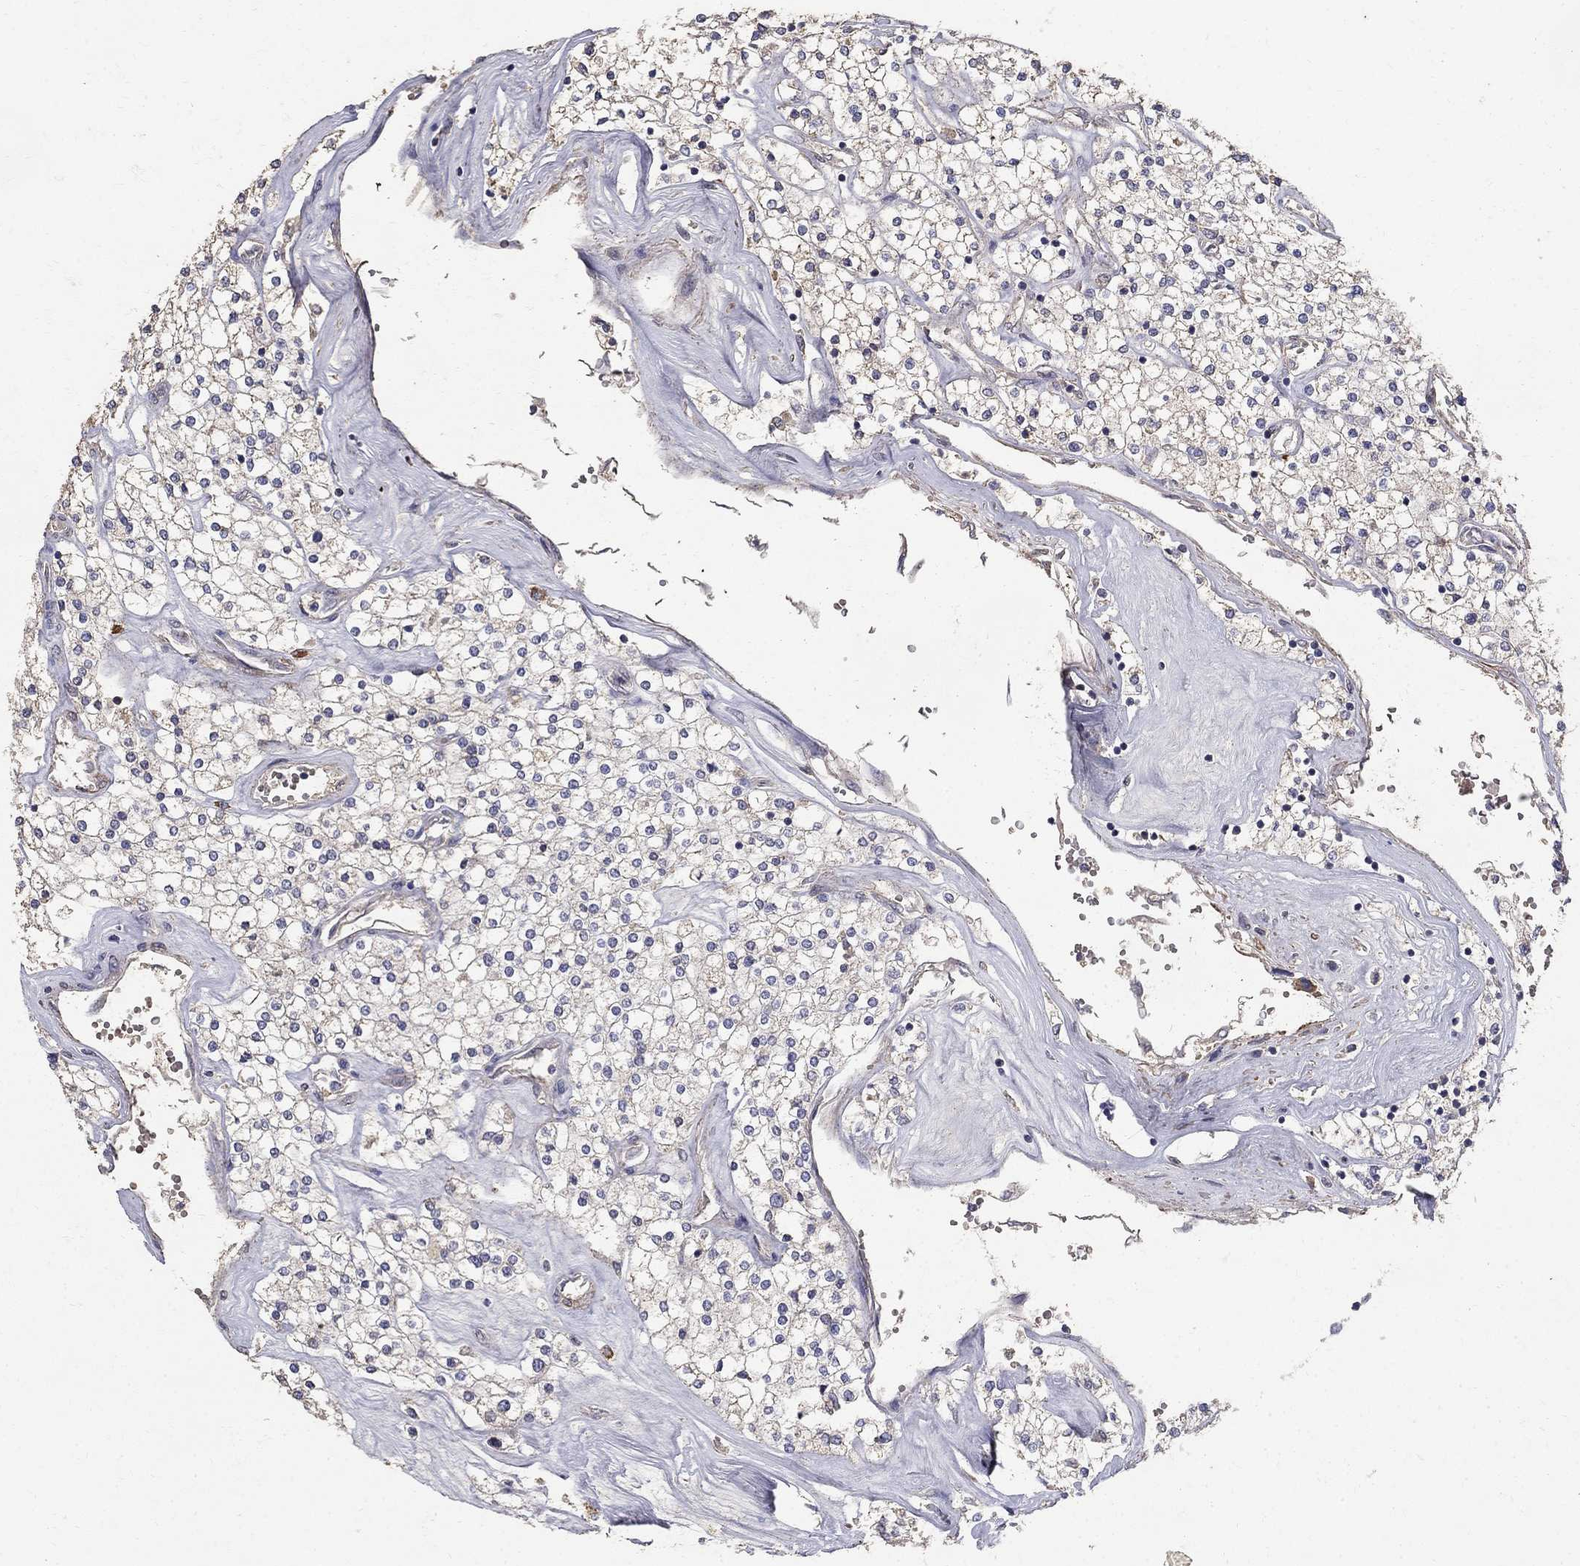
{"staining": {"intensity": "weak", "quantity": "25%-75%", "location": "cytoplasmic/membranous"}, "tissue": "renal cancer", "cell_type": "Tumor cells", "image_type": "cancer", "snomed": [{"axis": "morphology", "description": "Adenocarcinoma, NOS"}, {"axis": "topography", "description": "Kidney"}], "caption": "Renal cancer stained for a protein displays weak cytoplasmic/membranous positivity in tumor cells. The protein of interest is shown in brown color, while the nuclei are stained blue.", "gene": "MPP2", "patient": {"sex": "male", "age": 80}}